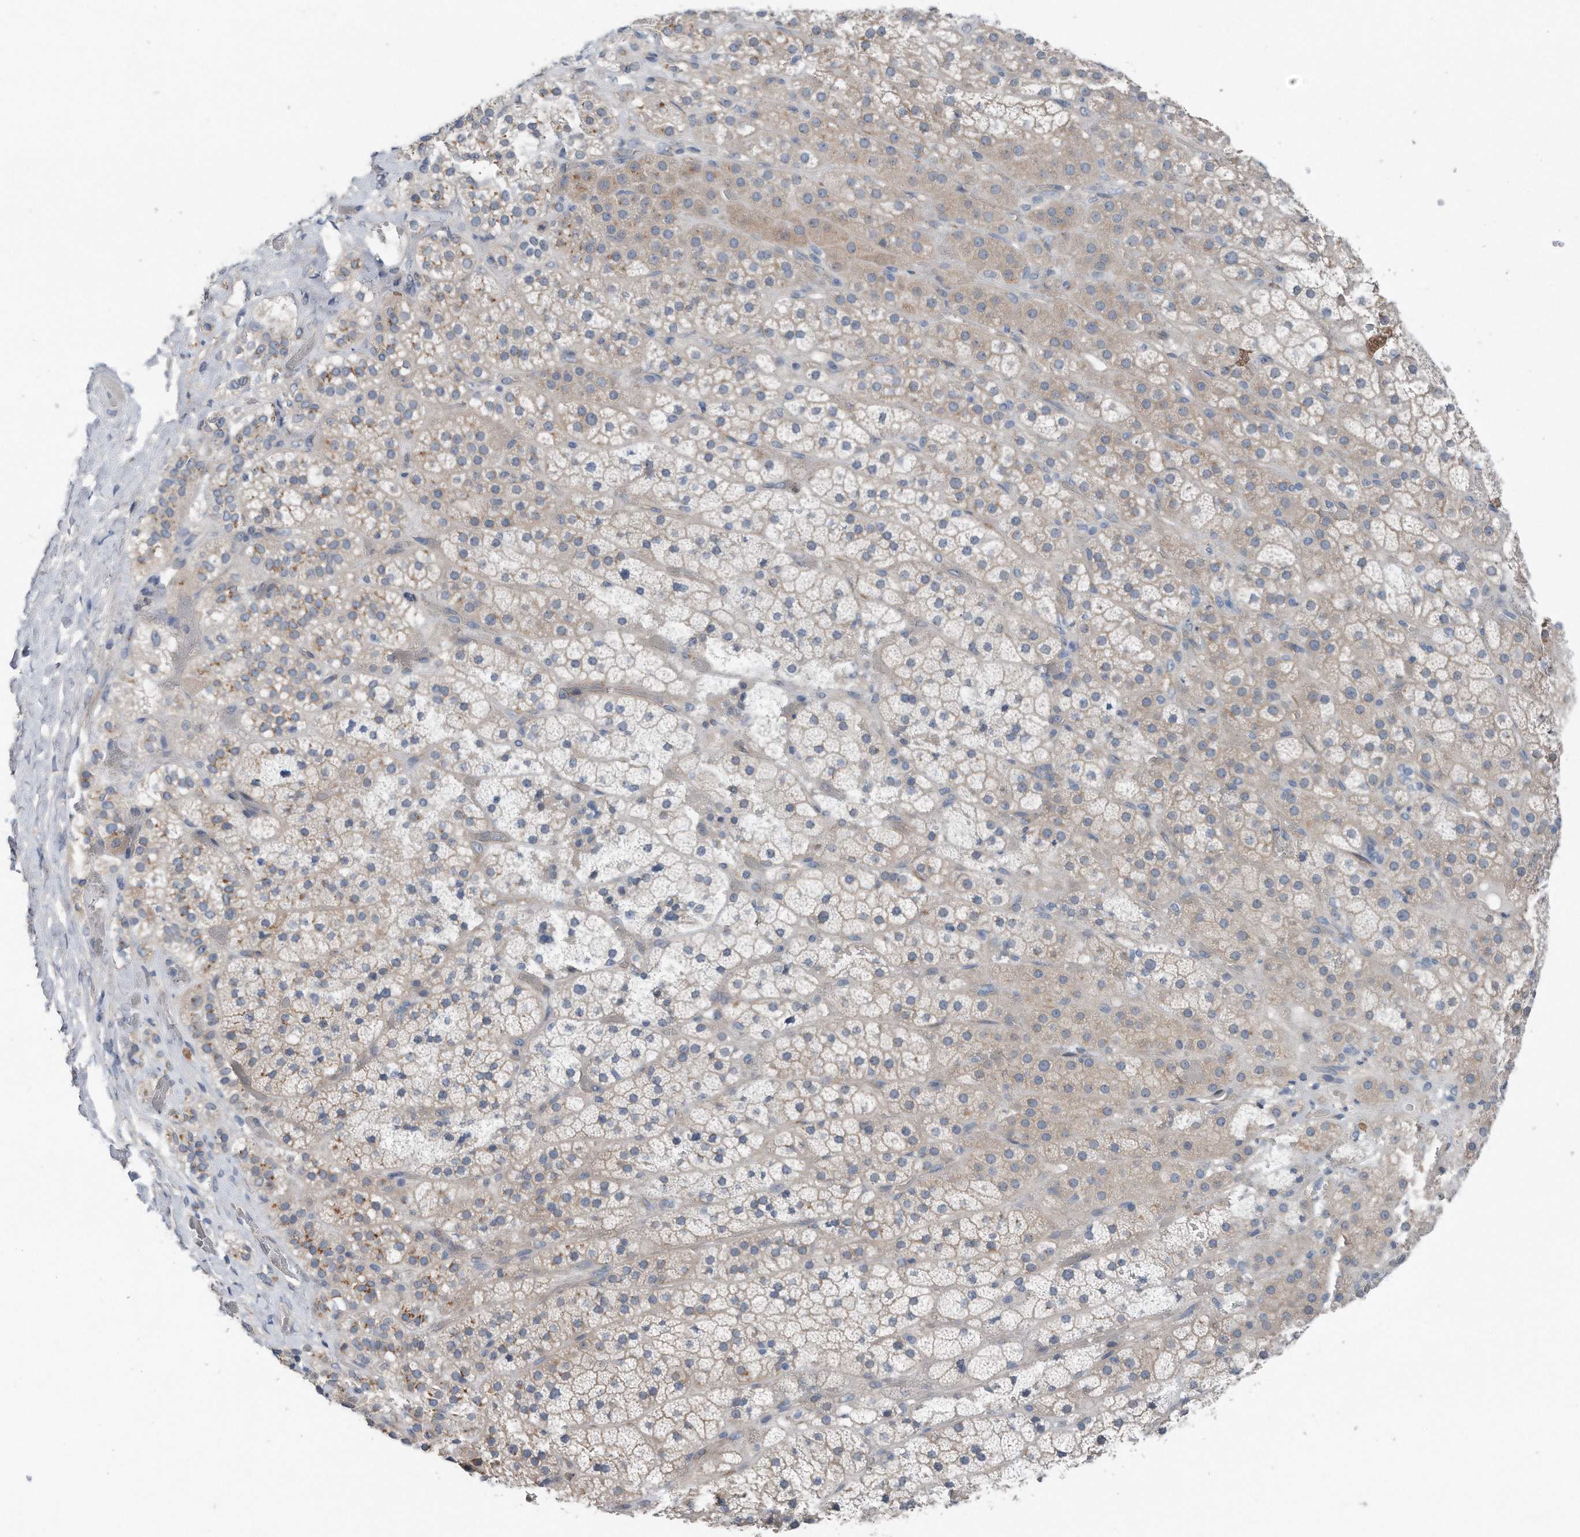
{"staining": {"intensity": "weak", "quantity": "<25%", "location": "cytoplasmic/membranous"}, "tissue": "adrenal gland", "cell_type": "Glandular cells", "image_type": "normal", "snomed": [{"axis": "morphology", "description": "Normal tissue, NOS"}, {"axis": "topography", "description": "Adrenal gland"}], "caption": "DAB (3,3'-diaminobenzidine) immunohistochemical staining of unremarkable adrenal gland reveals no significant positivity in glandular cells.", "gene": "YRDC", "patient": {"sex": "male", "age": 57}}